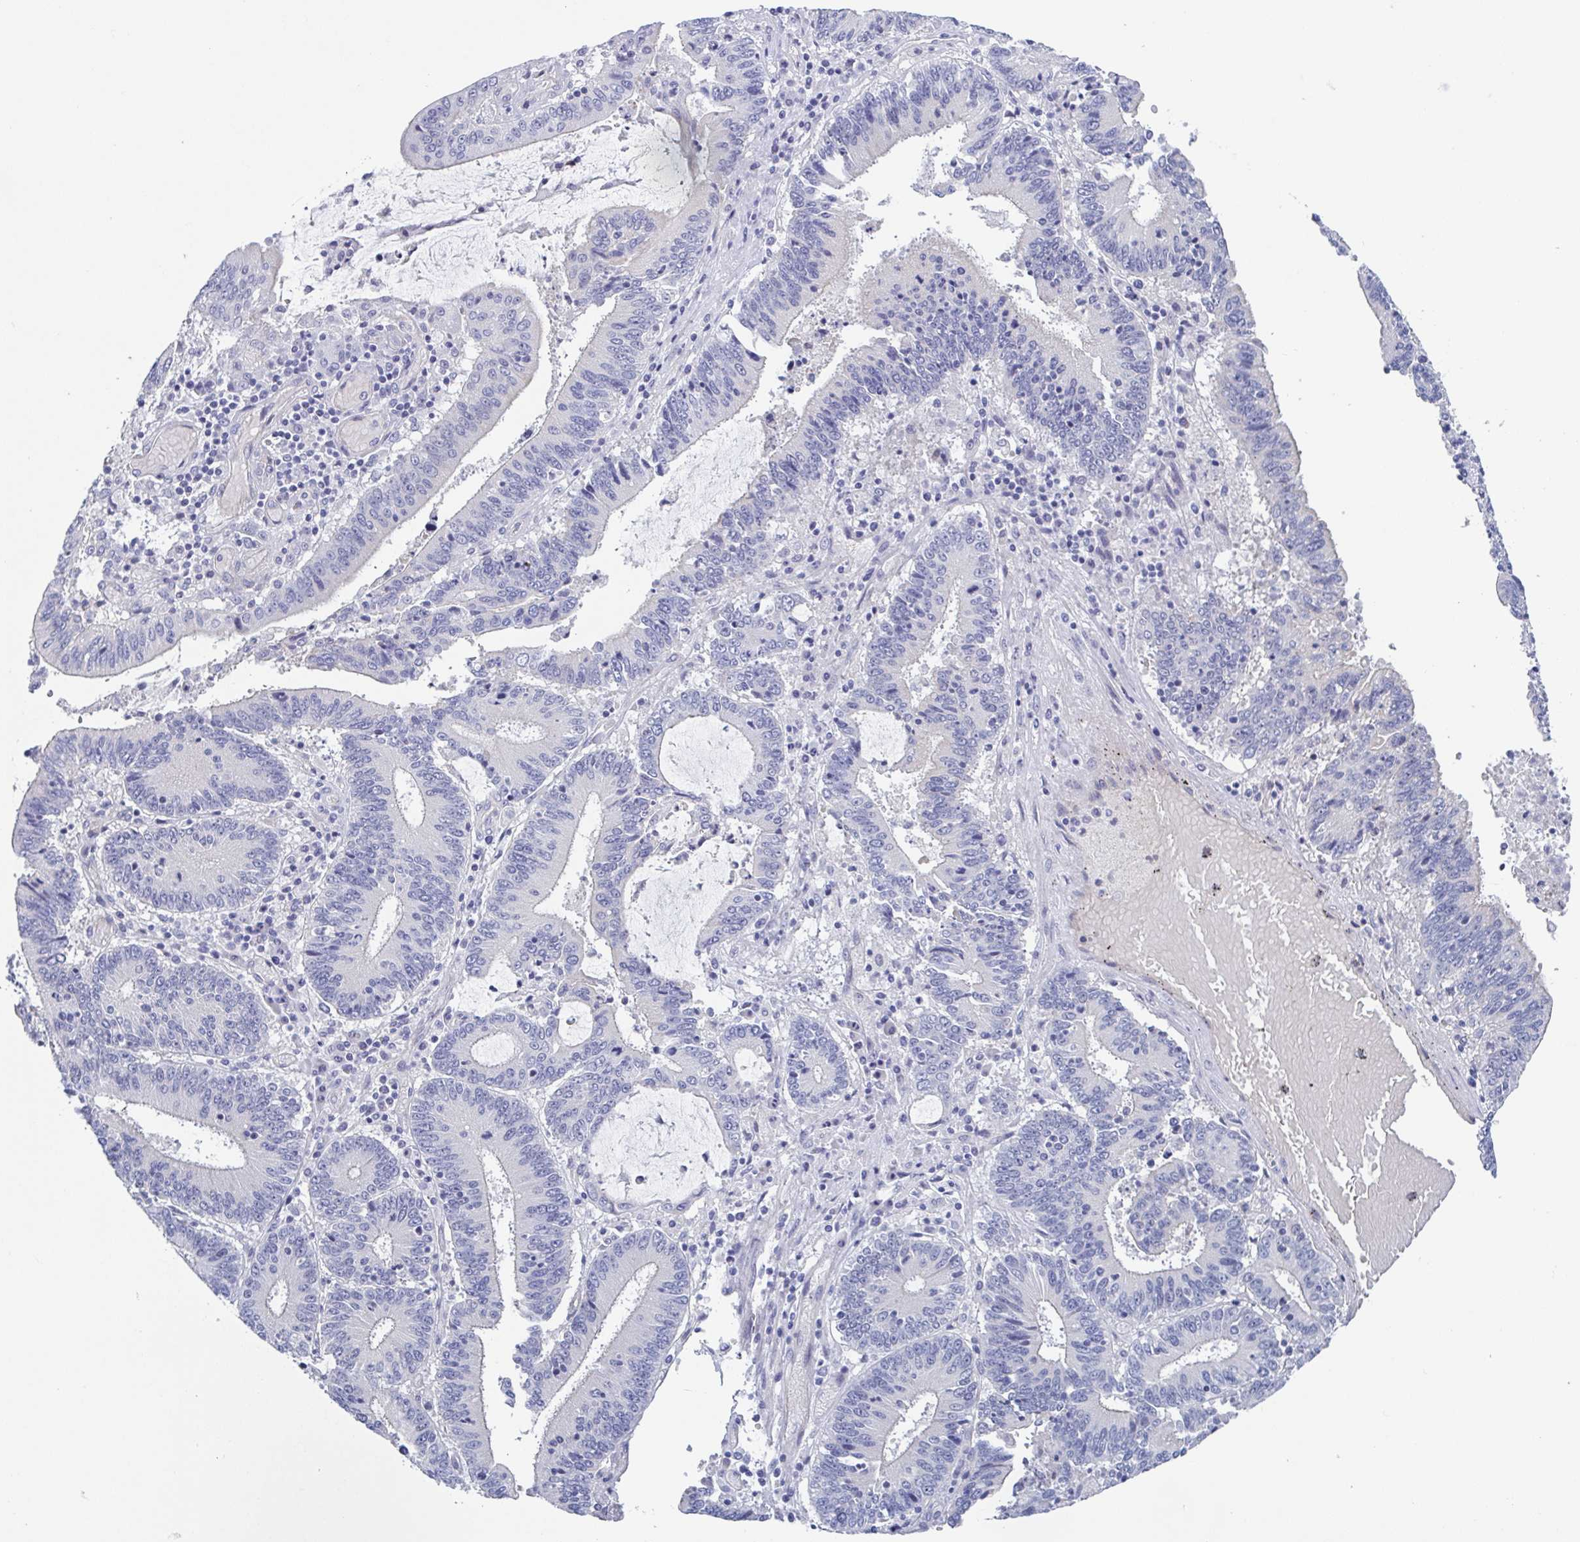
{"staining": {"intensity": "negative", "quantity": "none", "location": "none"}, "tissue": "stomach cancer", "cell_type": "Tumor cells", "image_type": "cancer", "snomed": [{"axis": "morphology", "description": "Adenocarcinoma, NOS"}, {"axis": "topography", "description": "Stomach, upper"}], "caption": "Adenocarcinoma (stomach) was stained to show a protein in brown. There is no significant expression in tumor cells.", "gene": "TEX12", "patient": {"sex": "male", "age": 68}}